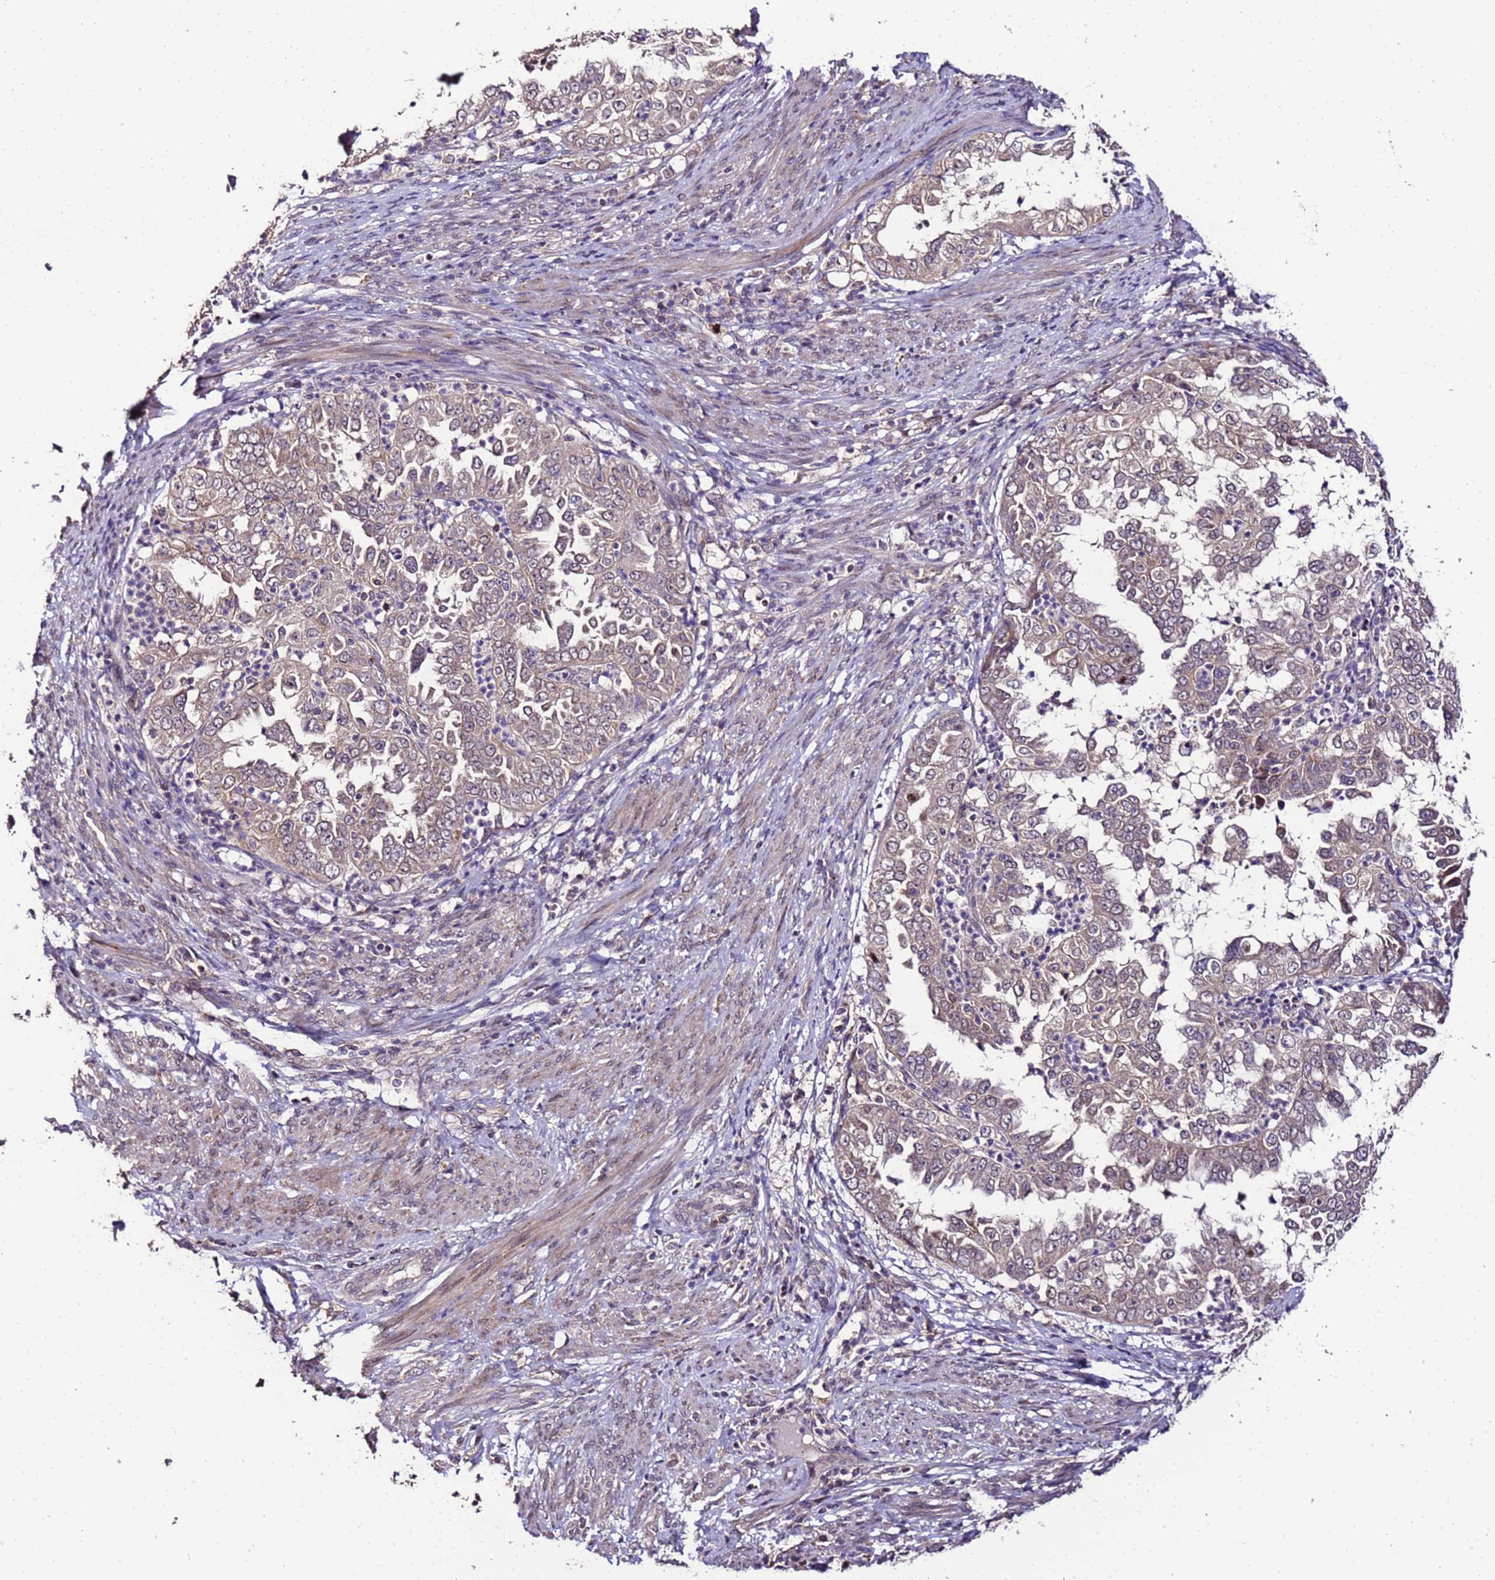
{"staining": {"intensity": "weak", "quantity": ">75%", "location": "cytoplasmic/membranous"}, "tissue": "endometrial cancer", "cell_type": "Tumor cells", "image_type": "cancer", "snomed": [{"axis": "morphology", "description": "Adenocarcinoma, NOS"}, {"axis": "topography", "description": "Endometrium"}], "caption": "Immunohistochemistry (IHC) image of human endometrial cancer (adenocarcinoma) stained for a protein (brown), which demonstrates low levels of weak cytoplasmic/membranous expression in approximately >75% of tumor cells.", "gene": "ZNF329", "patient": {"sex": "female", "age": 85}}